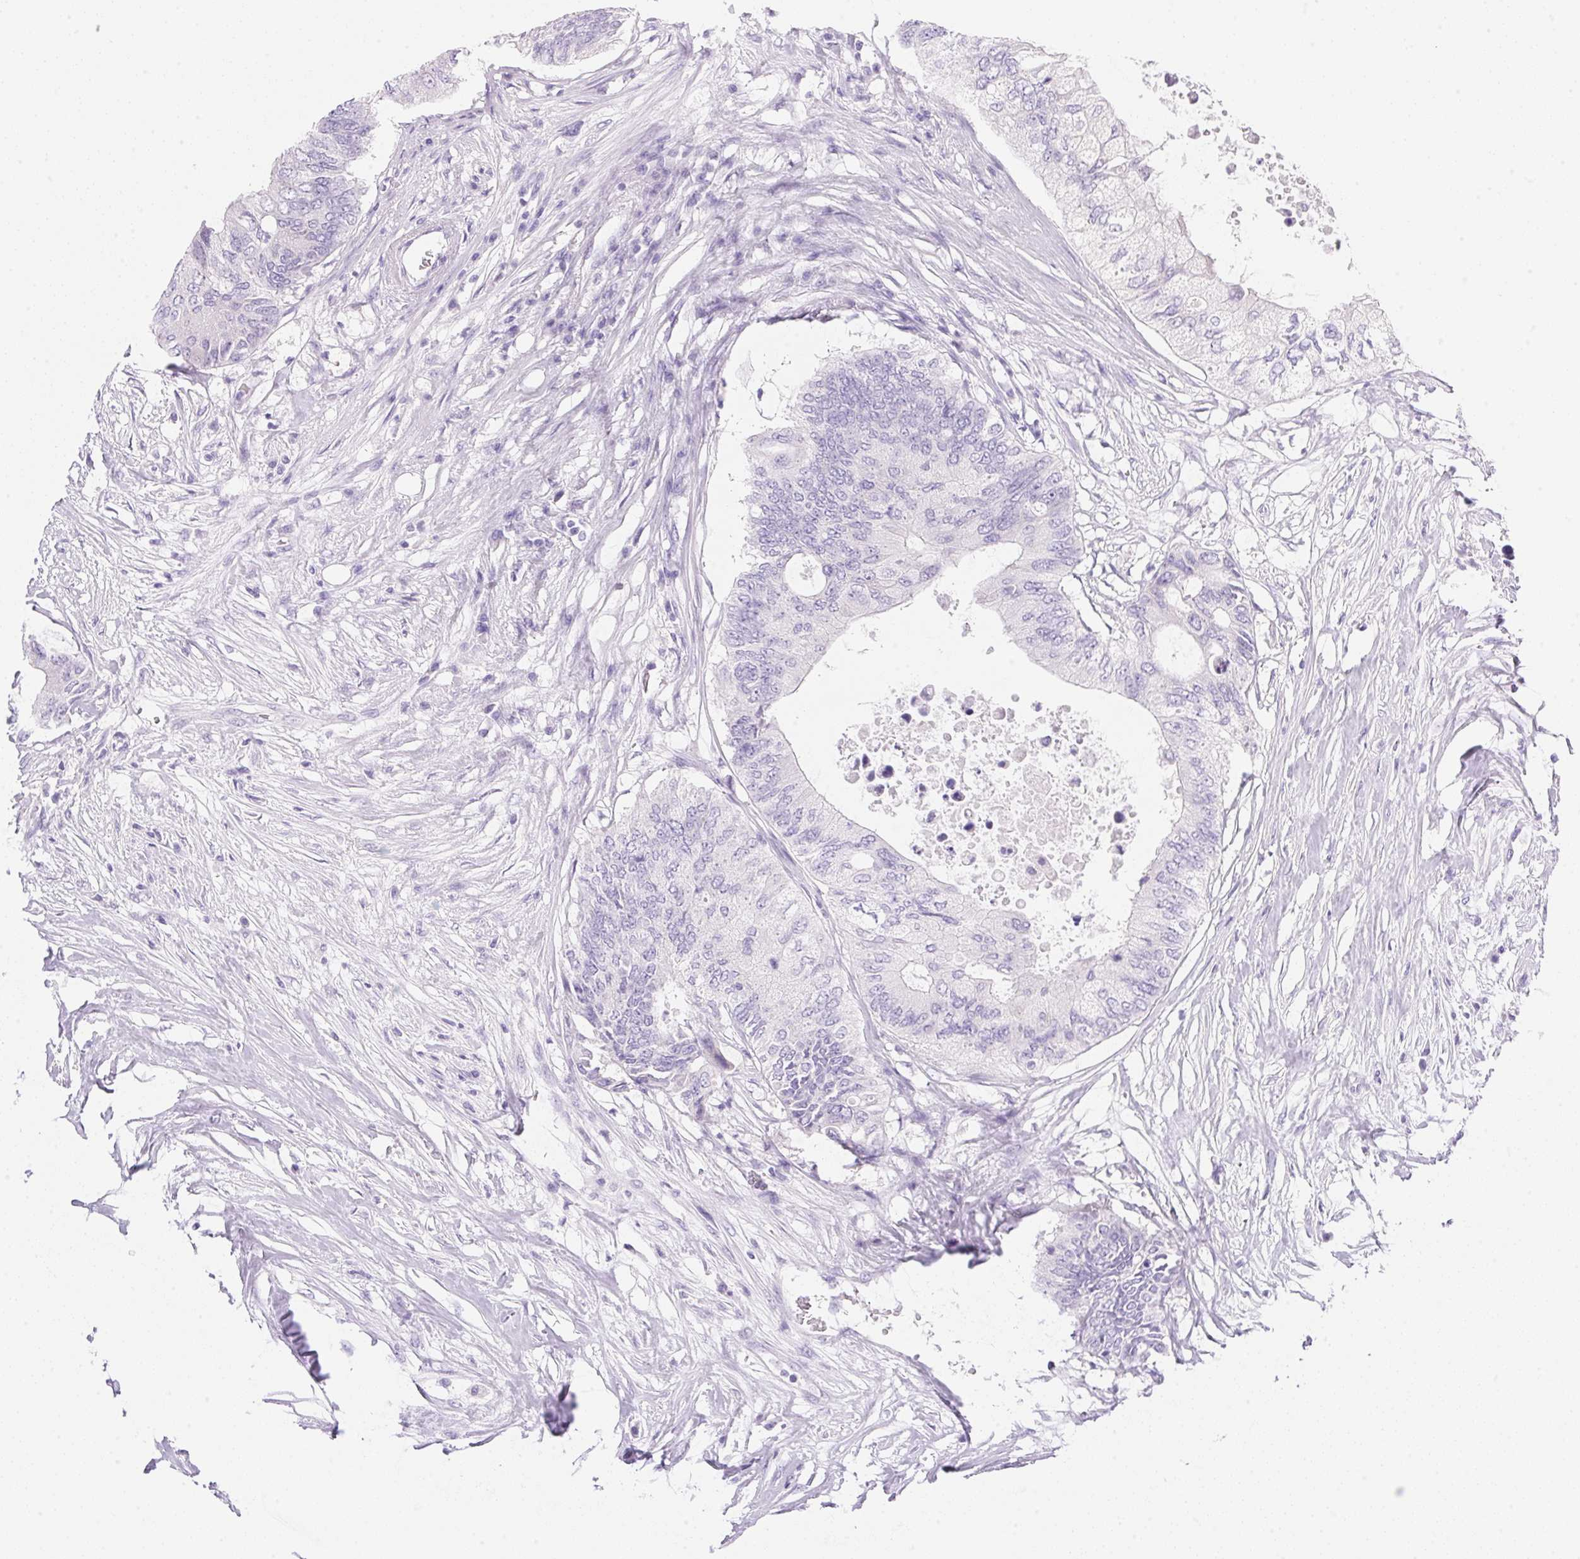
{"staining": {"intensity": "negative", "quantity": "none", "location": "none"}, "tissue": "colorectal cancer", "cell_type": "Tumor cells", "image_type": "cancer", "snomed": [{"axis": "morphology", "description": "Adenocarcinoma, NOS"}, {"axis": "topography", "description": "Colon"}], "caption": "IHC micrograph of human colorectal cancer (adenocarcinoma) stained for a protein (brown), which exhibits no staining in tumor cells.", "gene": "DHCR24", "patient": {"sex": "male", "age": 71}}